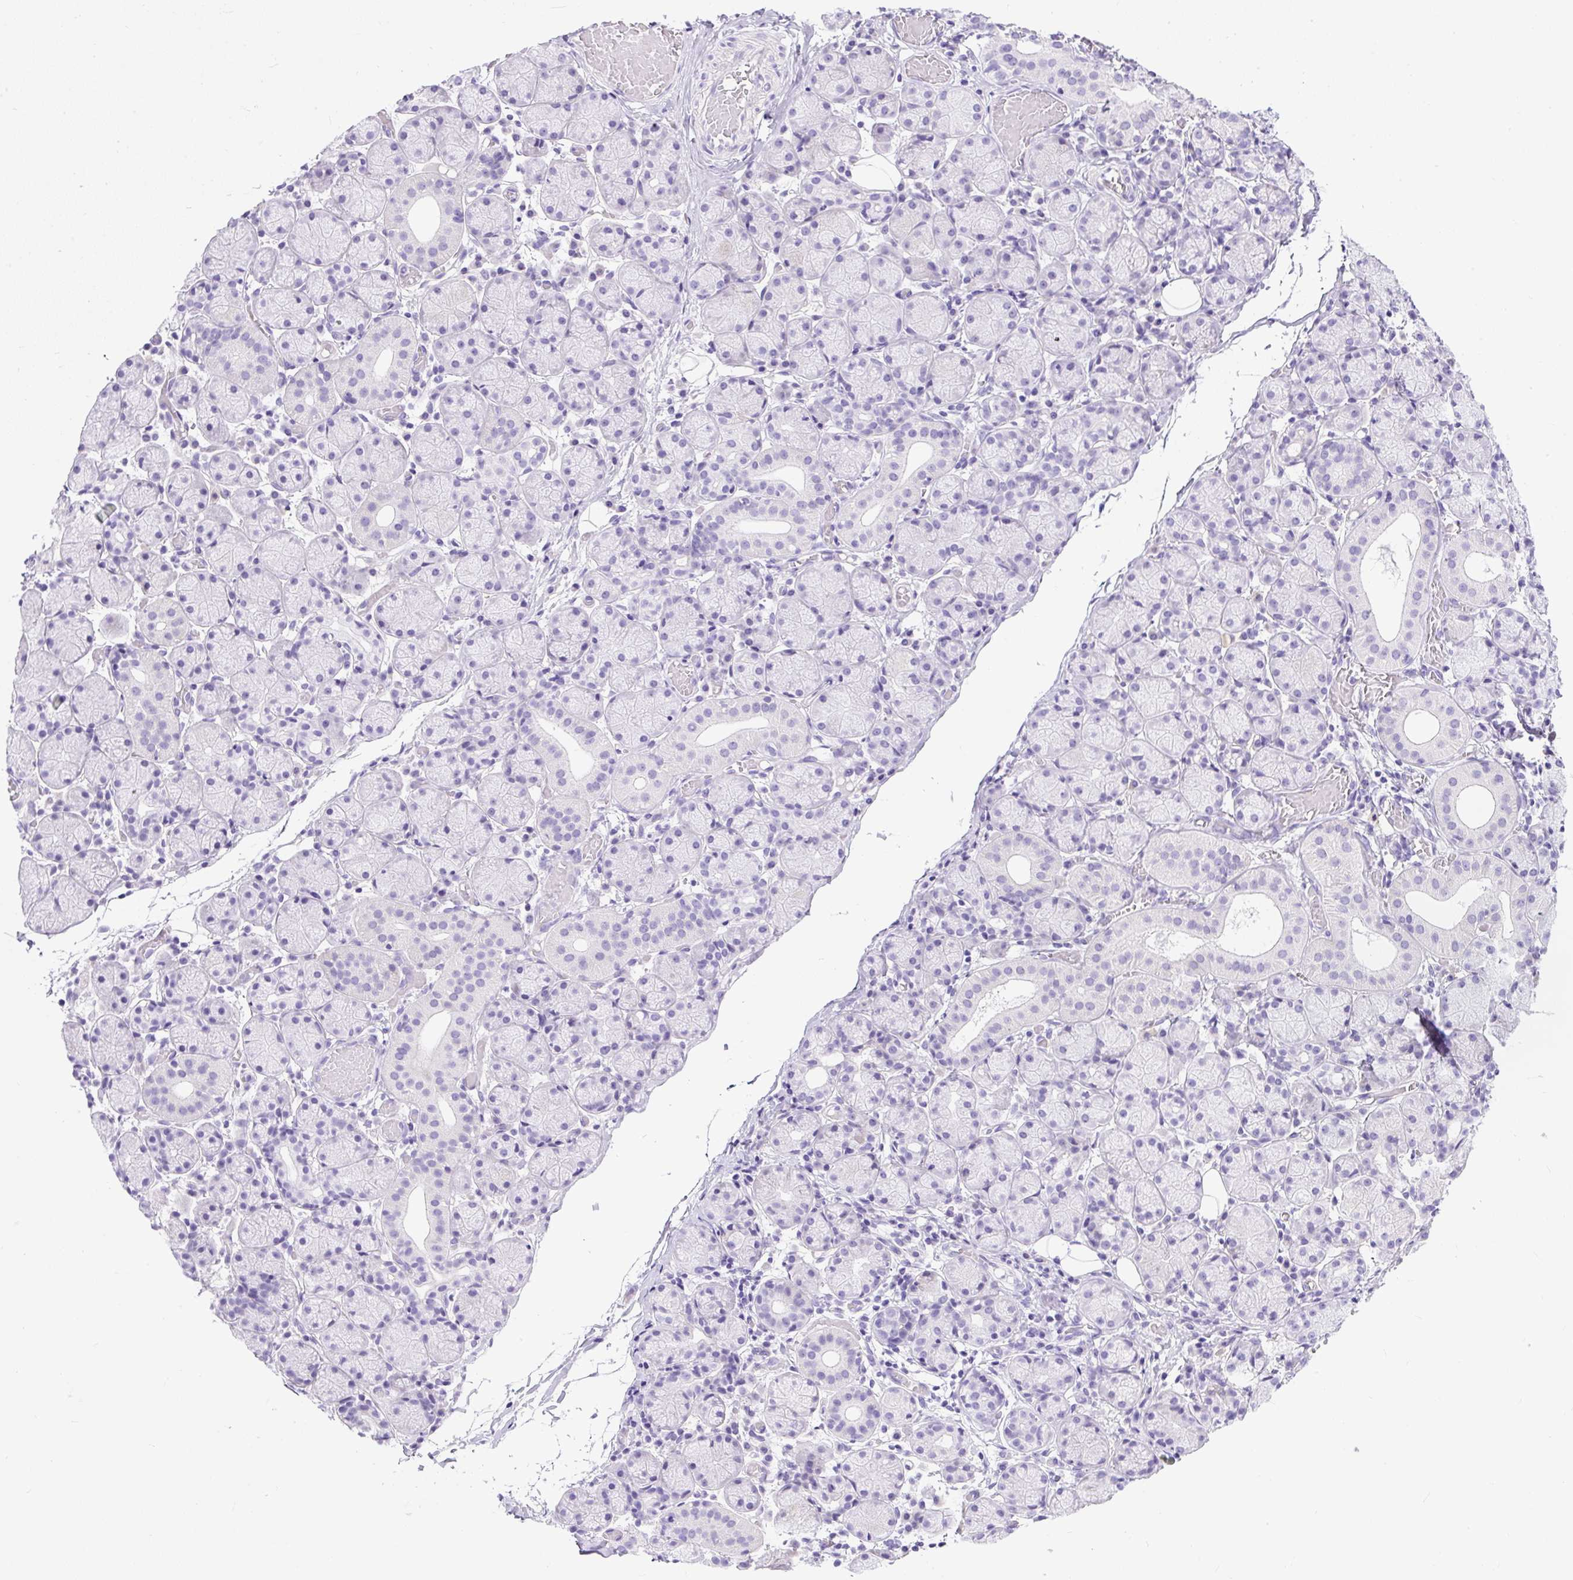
{"staining": {"intensity": "negative", "quantity": "none", "location": "none"}, "tissue": "salivary gland", "cell_type": "Glandular cells", "image_type": "normal", "snomed": [{"axis": "morphology", "description": "Normal tissue, NOS"}, {"axis": "topography", "description": "Salivary gland"}], "caption": "Image shows no significant protein expression in glandular cells of unremarkable salivary gland. (Stains: DAB IHC with hematoxylin counter stain, Microscopy: brightfield microscopy at high magnification).", "gene": "UPP1", "patient": {"sex": "female", "age": 24}}